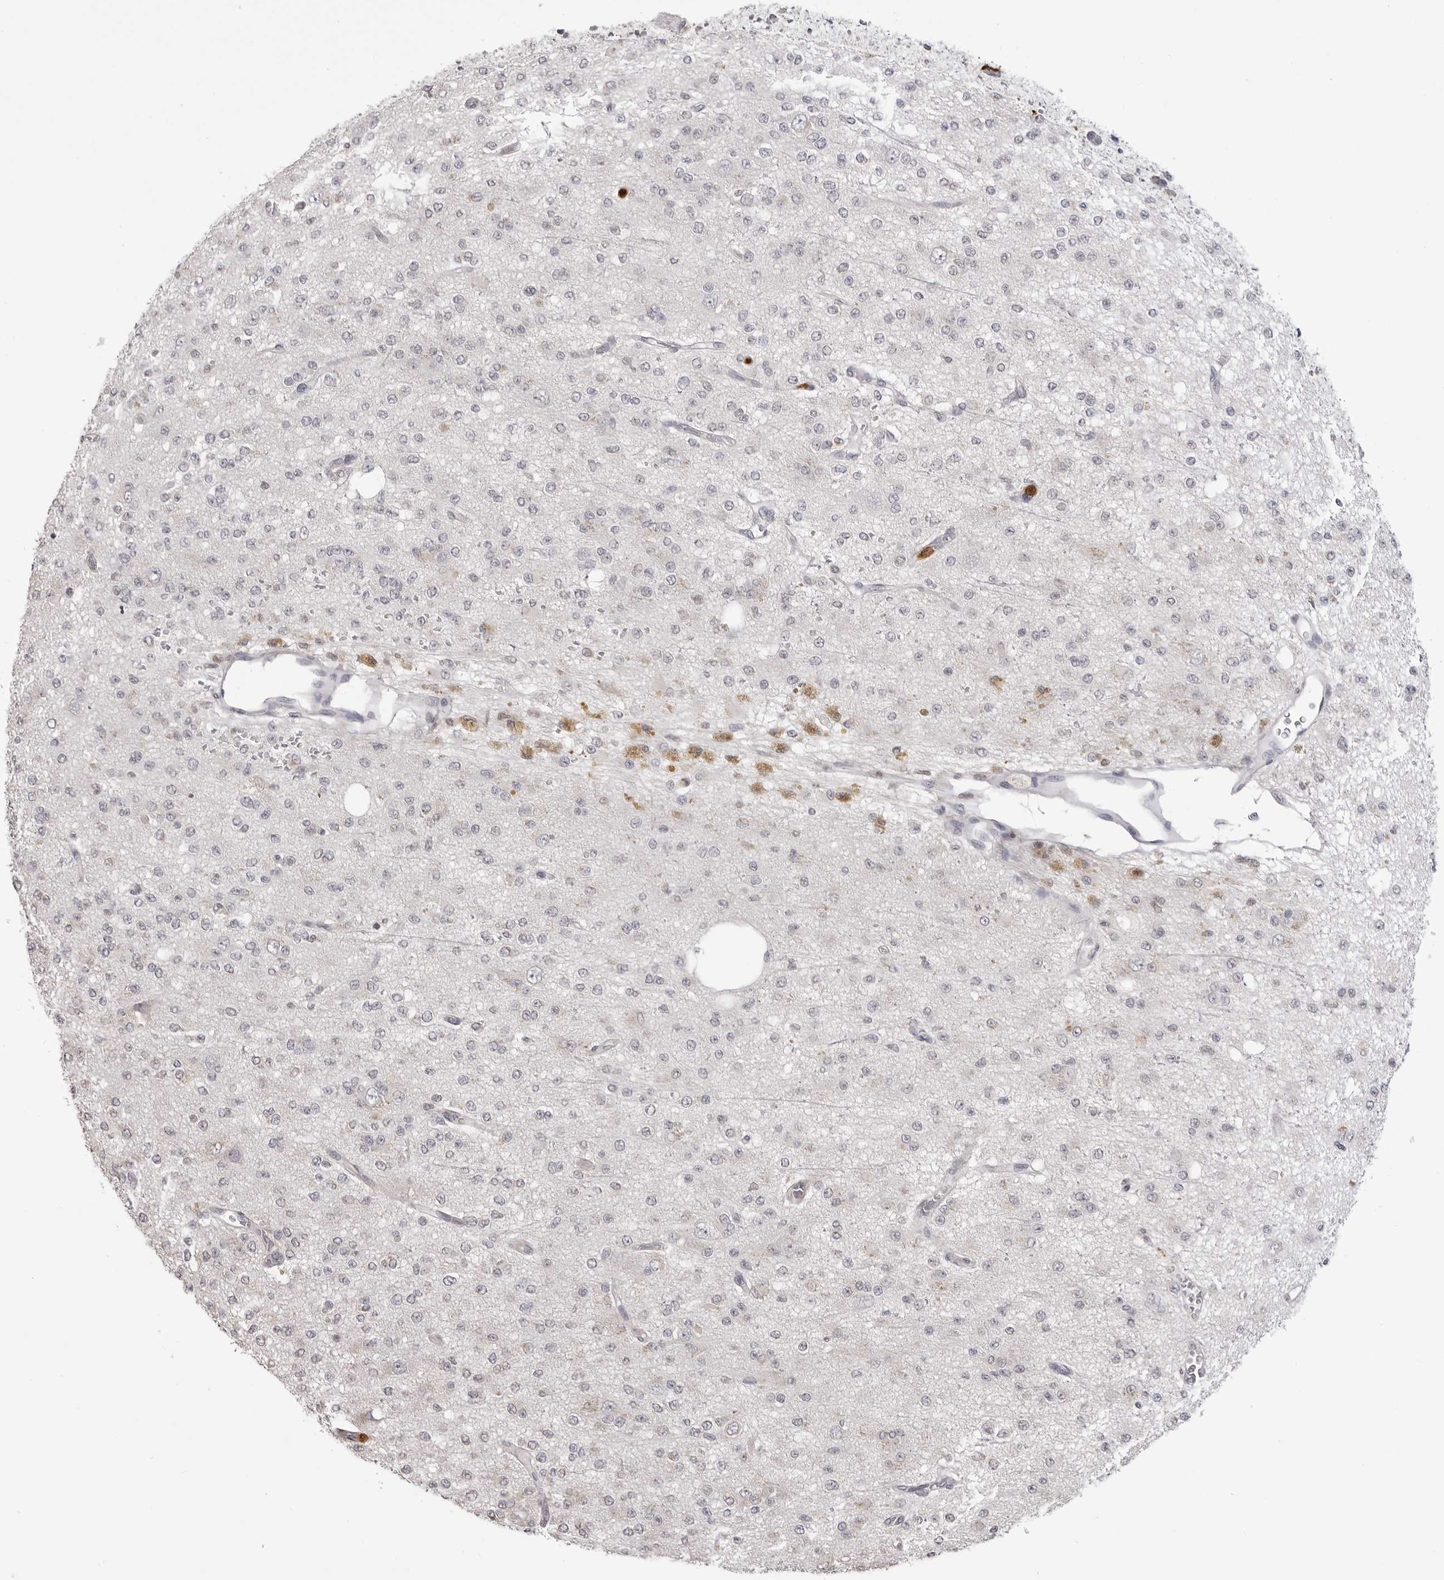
{"staining": {"intensity": "negative", "quantity": "none", "location": "none"}, "tissue": "glioma", "cell_type": "Tumor cells", "image_type": "cancer", "snomed": [{"axis": "morphology", "description": "Glioma, malignant, Low grade"}, {"axis": "topography", "description": "Brain"}], "caption": "Tumor cells show no significant protein expression in glioma.", "gene": "IL31", "patient": {"sex": "male", "age": 38}}